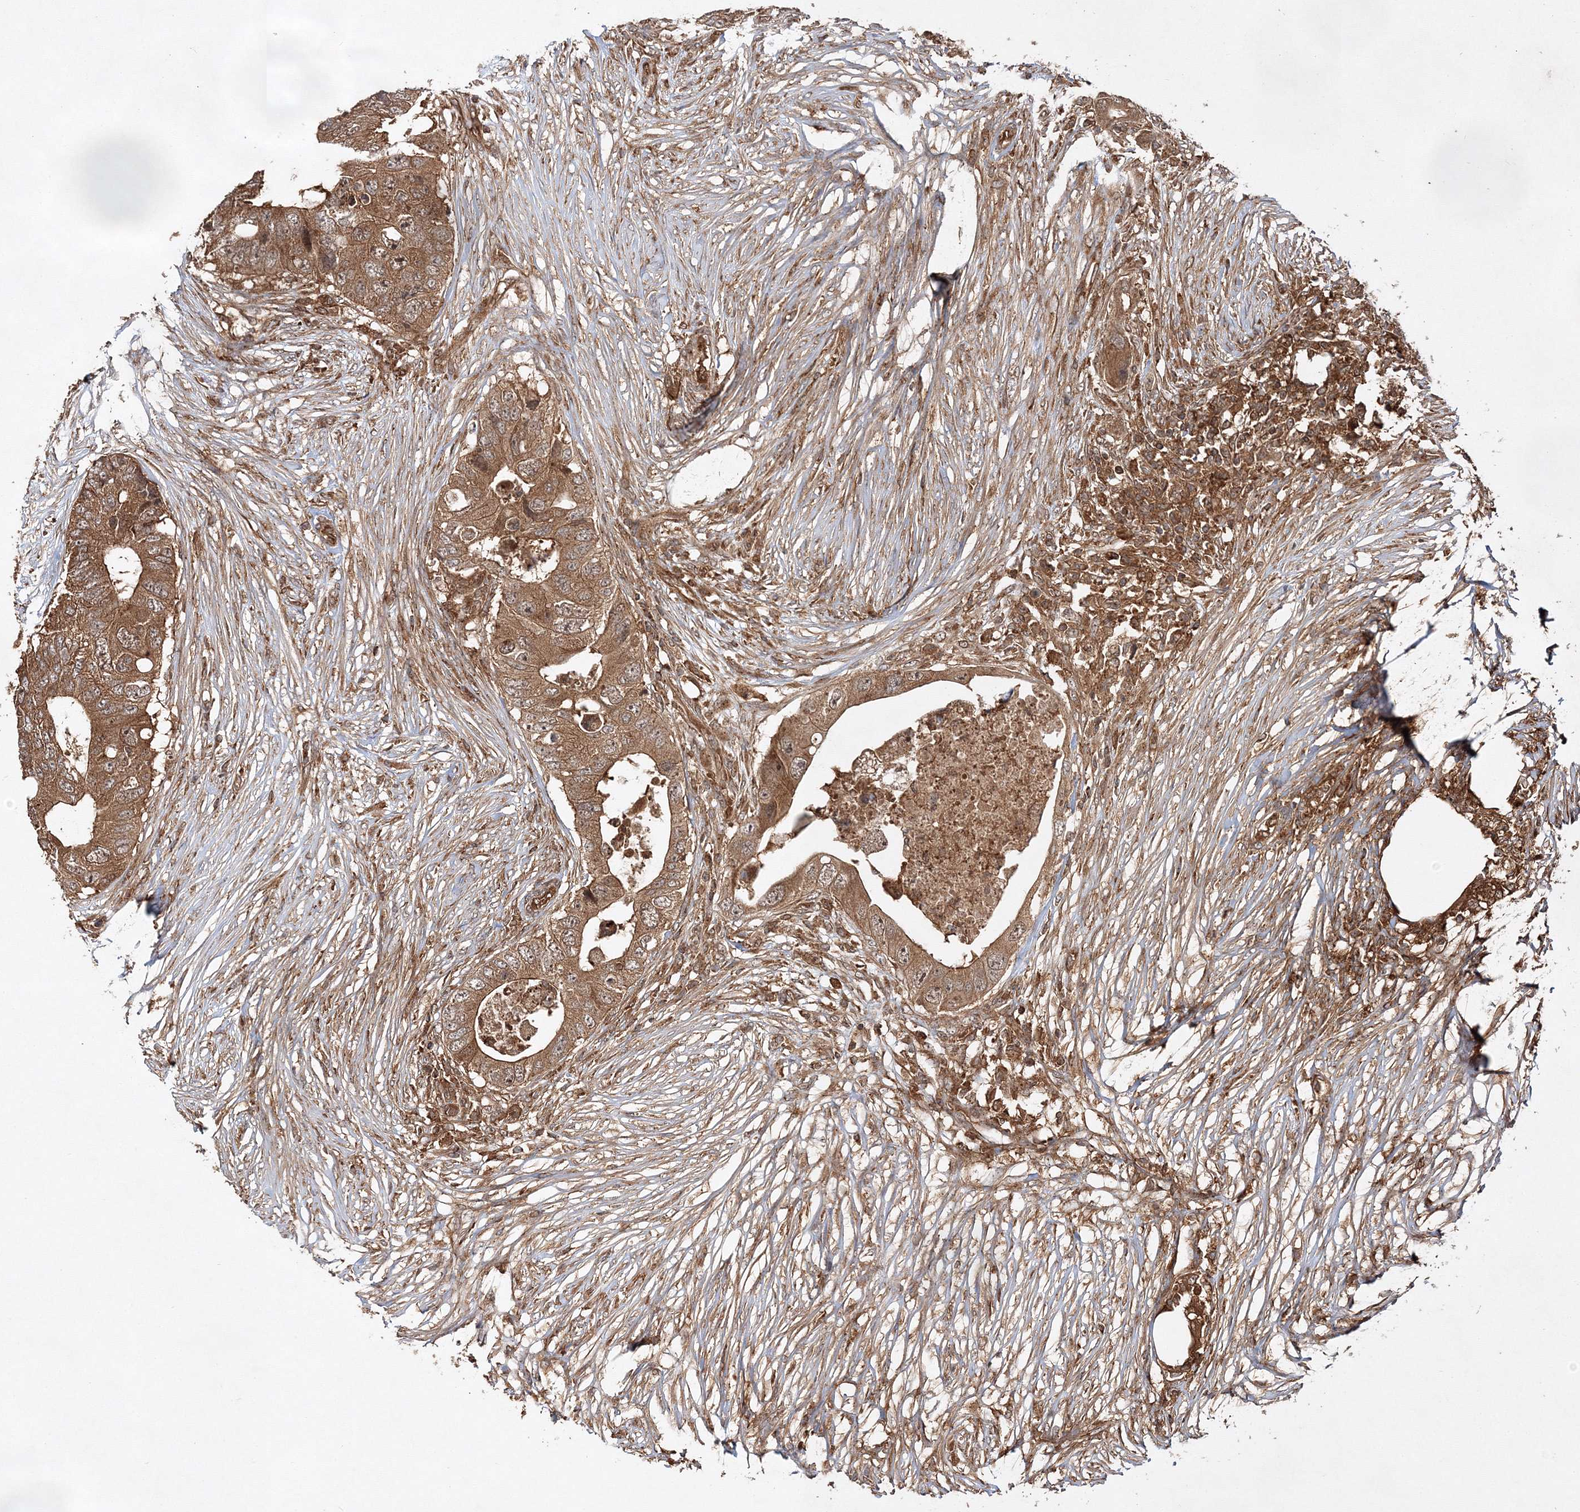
{"staining": {"intensity": "moderate", "quantity": ">75%", "location": "cytoplasmic/membranous"}, "tissue": "colorectal cancer", "cell_type": "Tumor cells", "image_type": "cancer", "snomed": [{"axis": "morphology", "description": "Adenocarcinoma, NOS"}, {"axis": "topography", "description": "Colon"}], "caption": "Immunohistochemical staining of human colorectal cancer (adenocarcinoma) demonstrates medium levels of moderate cytoplasmic/membranous protein expression in about >75% of tumor cells. (DAB (3,3'-diaminobenzidine) = brown stain, brightfield microscopy at high magnification).", "gene": "WDR37", "patient": {"sex": "male", "age": 71}}